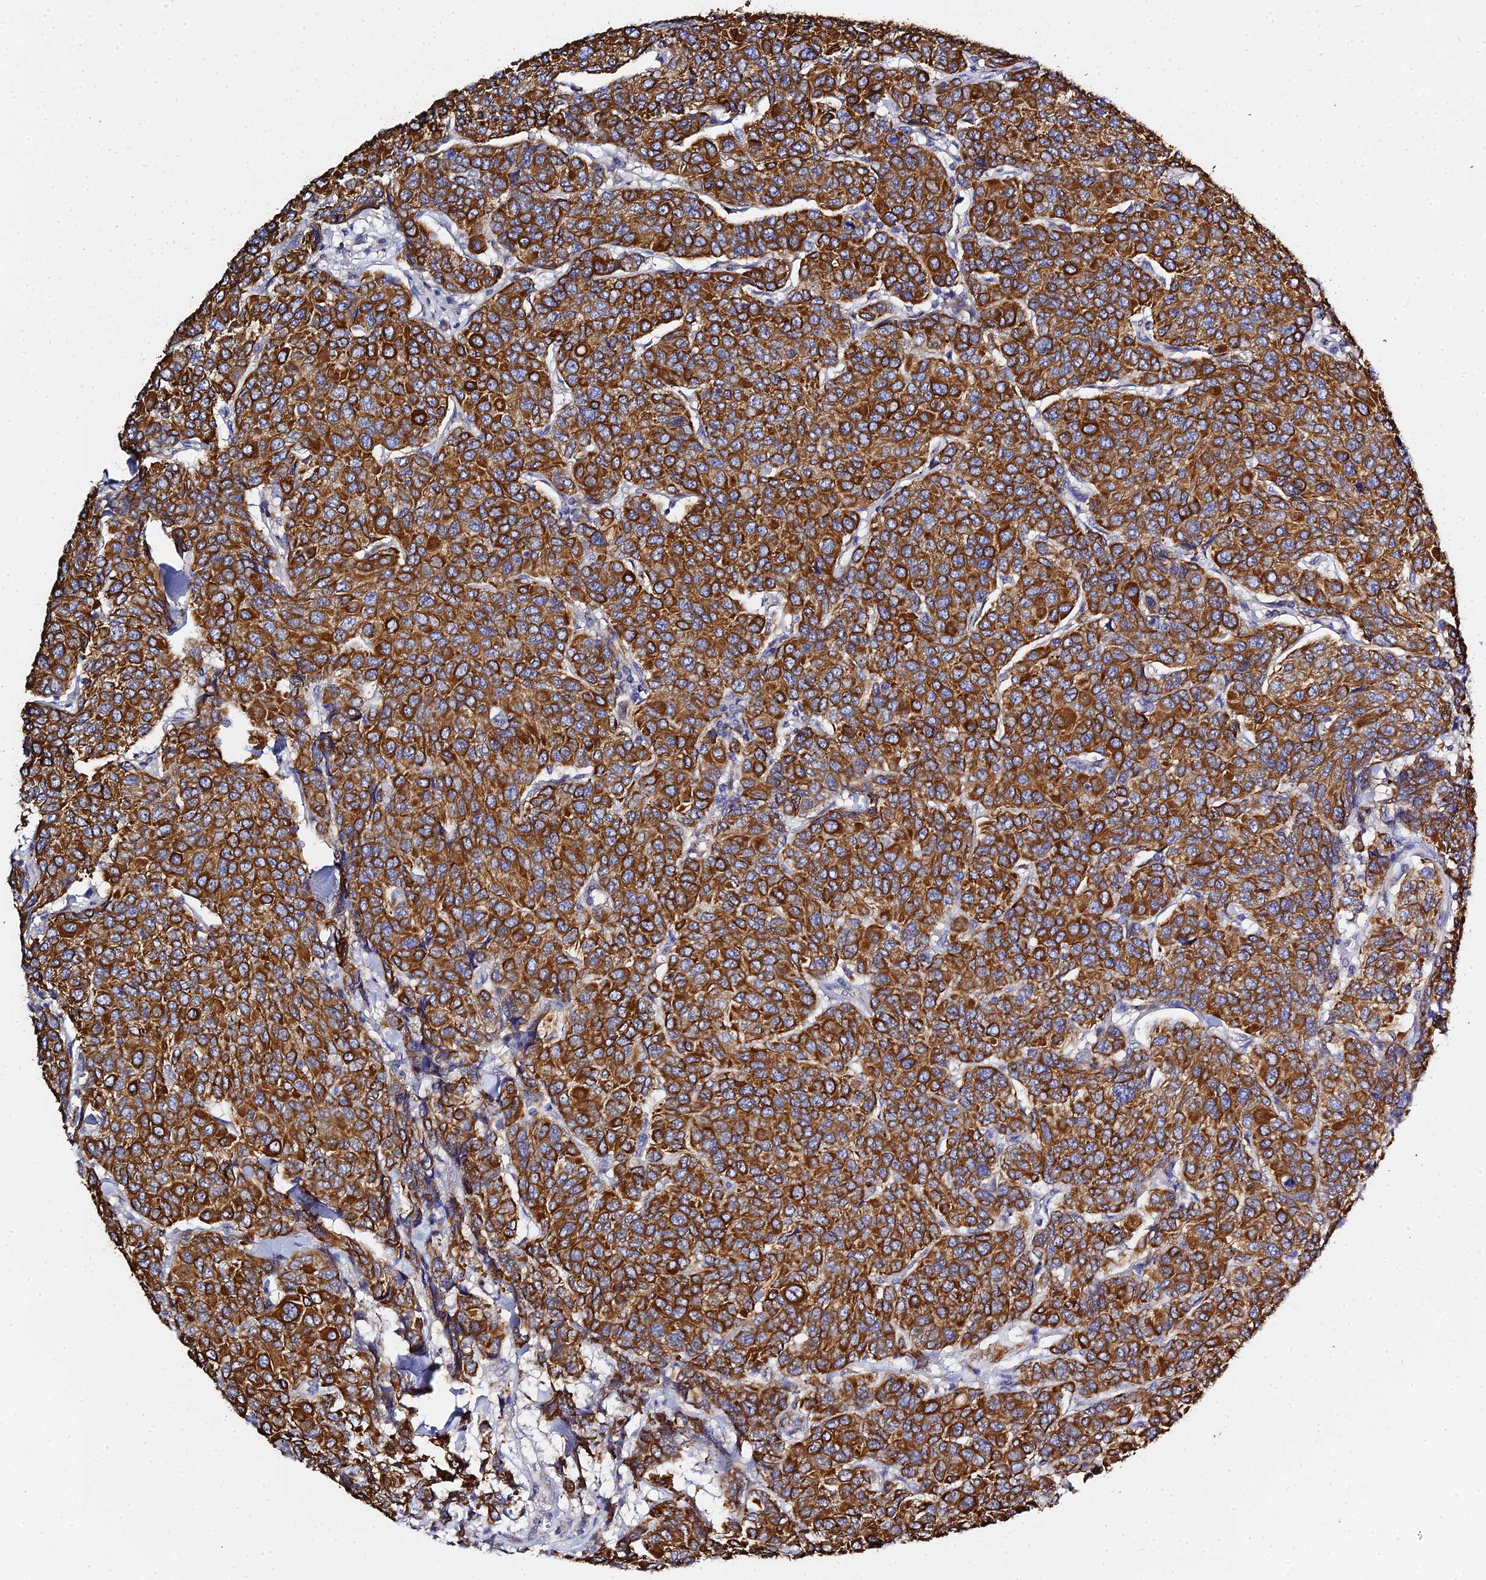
{"staining": {"intensity": "strong", "quantity": ">75%", "location": "cytoplasmic/membranous"}, "tissue": "breast cancer", "cell_type": "Tumor cells", "image_type": "cancer", "snomed": [{"axis": "morphology", "description": "Duct carcinoma"}, {"axis": "topography", "description": "Breast"}], "caption": "Human breast cancer stained with a brown dye shows strong cytoplasmic/membranous positive positivity in about >75% of tumor cells.", "gene": "ZXDA", "patient": {"sex": "female", "age": 55}}